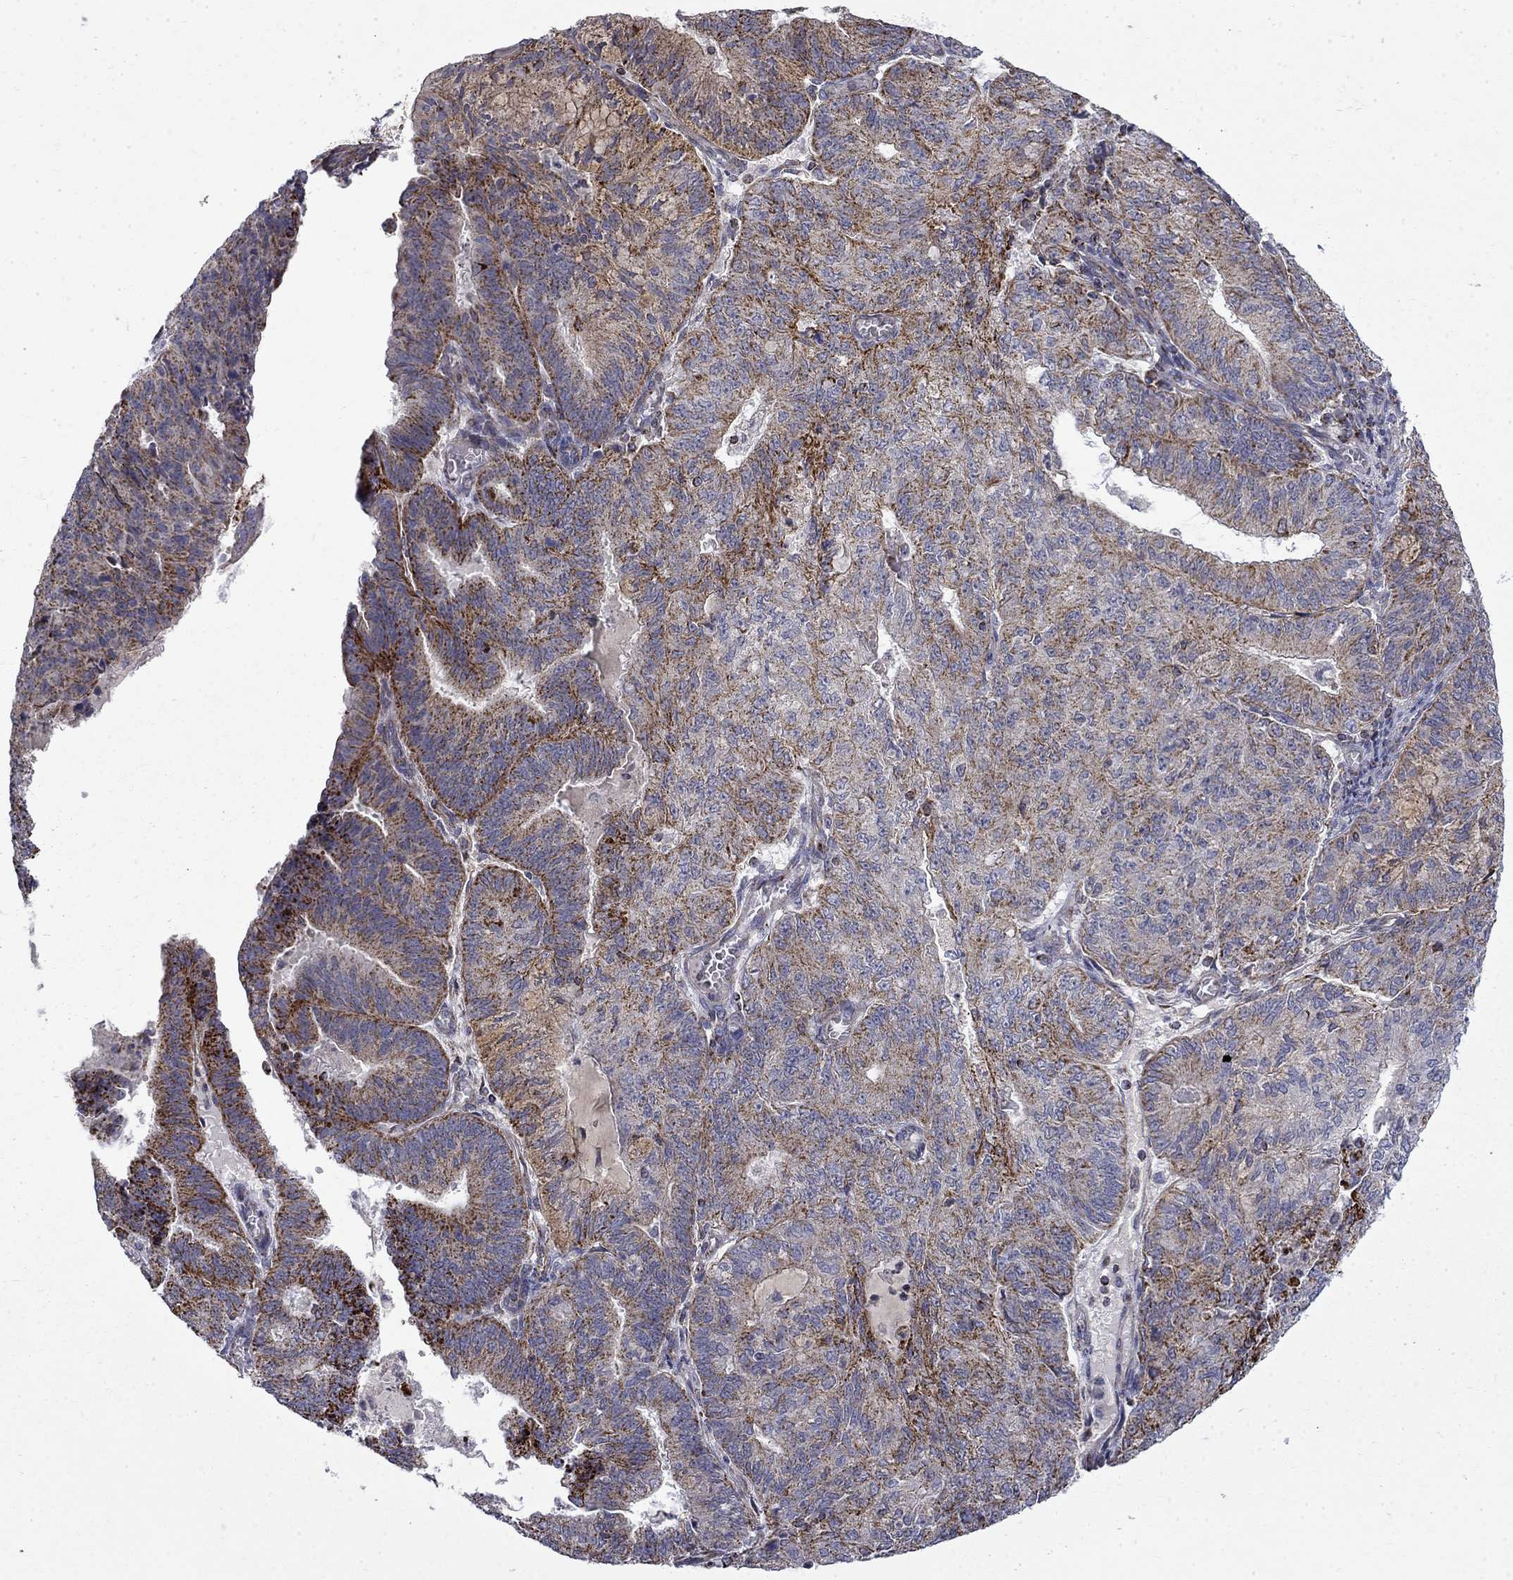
{"staining": {"intensity": "moderate", "quantity": "25%-75%", "location": "cytoplasmic/membranous"}, "tissue": "endometrial cancer", "cell_type": "Tumor cells", "image_type": "cancer", "snomed": [{"axis": "morphology", "description": "Adenocarcinoma, NOS"}, {"axis": "topography", "description": "Endometrium"}], "caption": "Immunohistochemical staining of human adenocarcinoma (endometrial) displays moderate cytoplasmic/membranous protein staining in about 25%-75% of tumor cells. The protein of interest is stained brown, and the nuclei are stained in blue (DAB (3,3'-diaminobenzidine) IHC with brightfield microscopy, high magnification).", "gene": "PCBP3", "patient": {"sex": "female", "age": 82}}